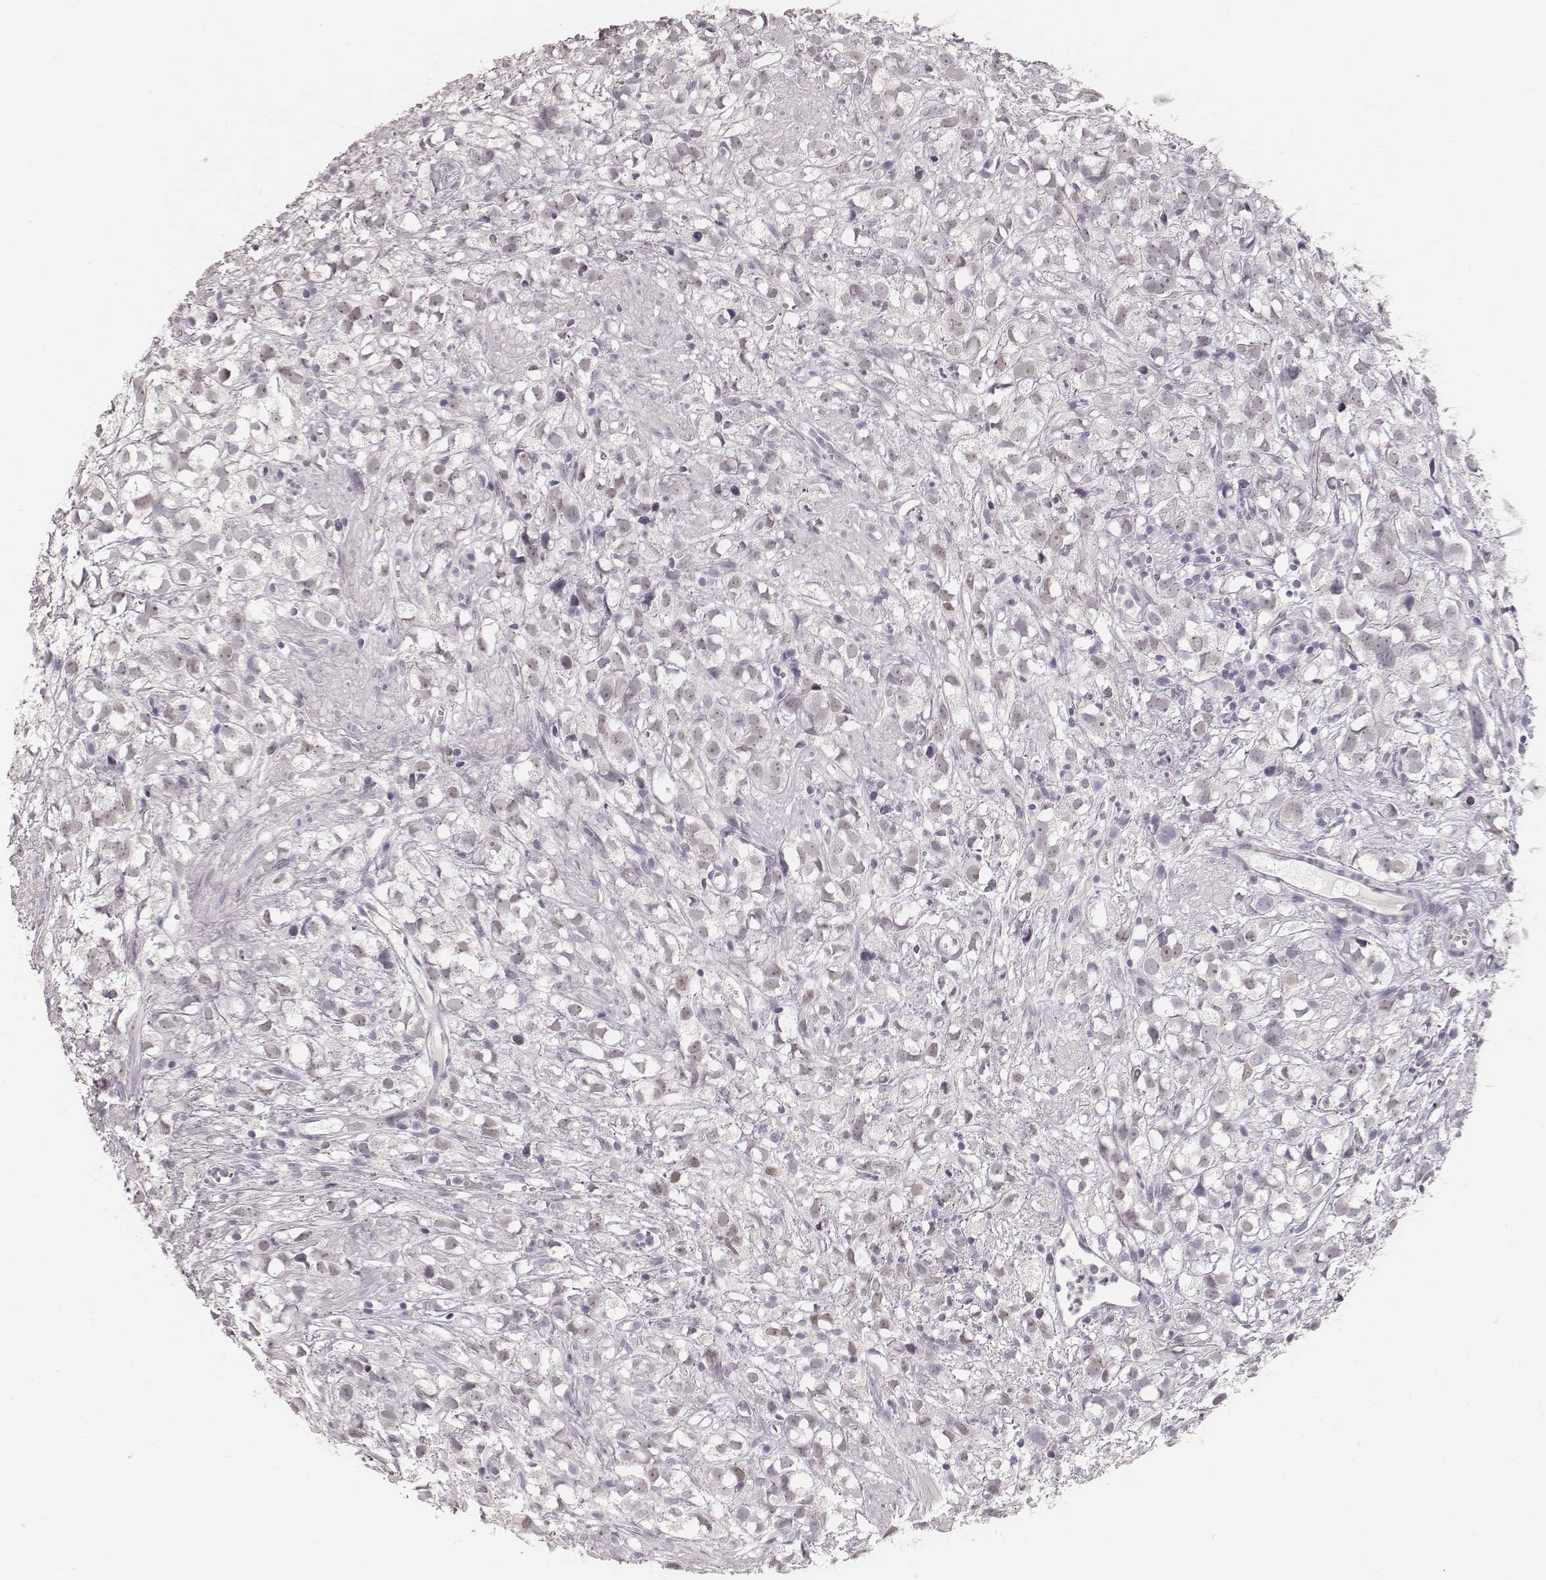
{"staining": {"intensity": "negative", "quantity": "none", "location": "none"}, "tissue": "prostate cancer", "cell_type": "Tumor cells", "image_type": "cancer", "snomed": [{"axis": "morphology", "description": "Adenocarcinoma, High grade"}, {"axis": "topography", "description": "Prostate"}], "caption": "Tumor cells show no significant positivity in prostate cancer.", "gene": "HNF4G", "patient": {"sex": "male", "age": 68}}